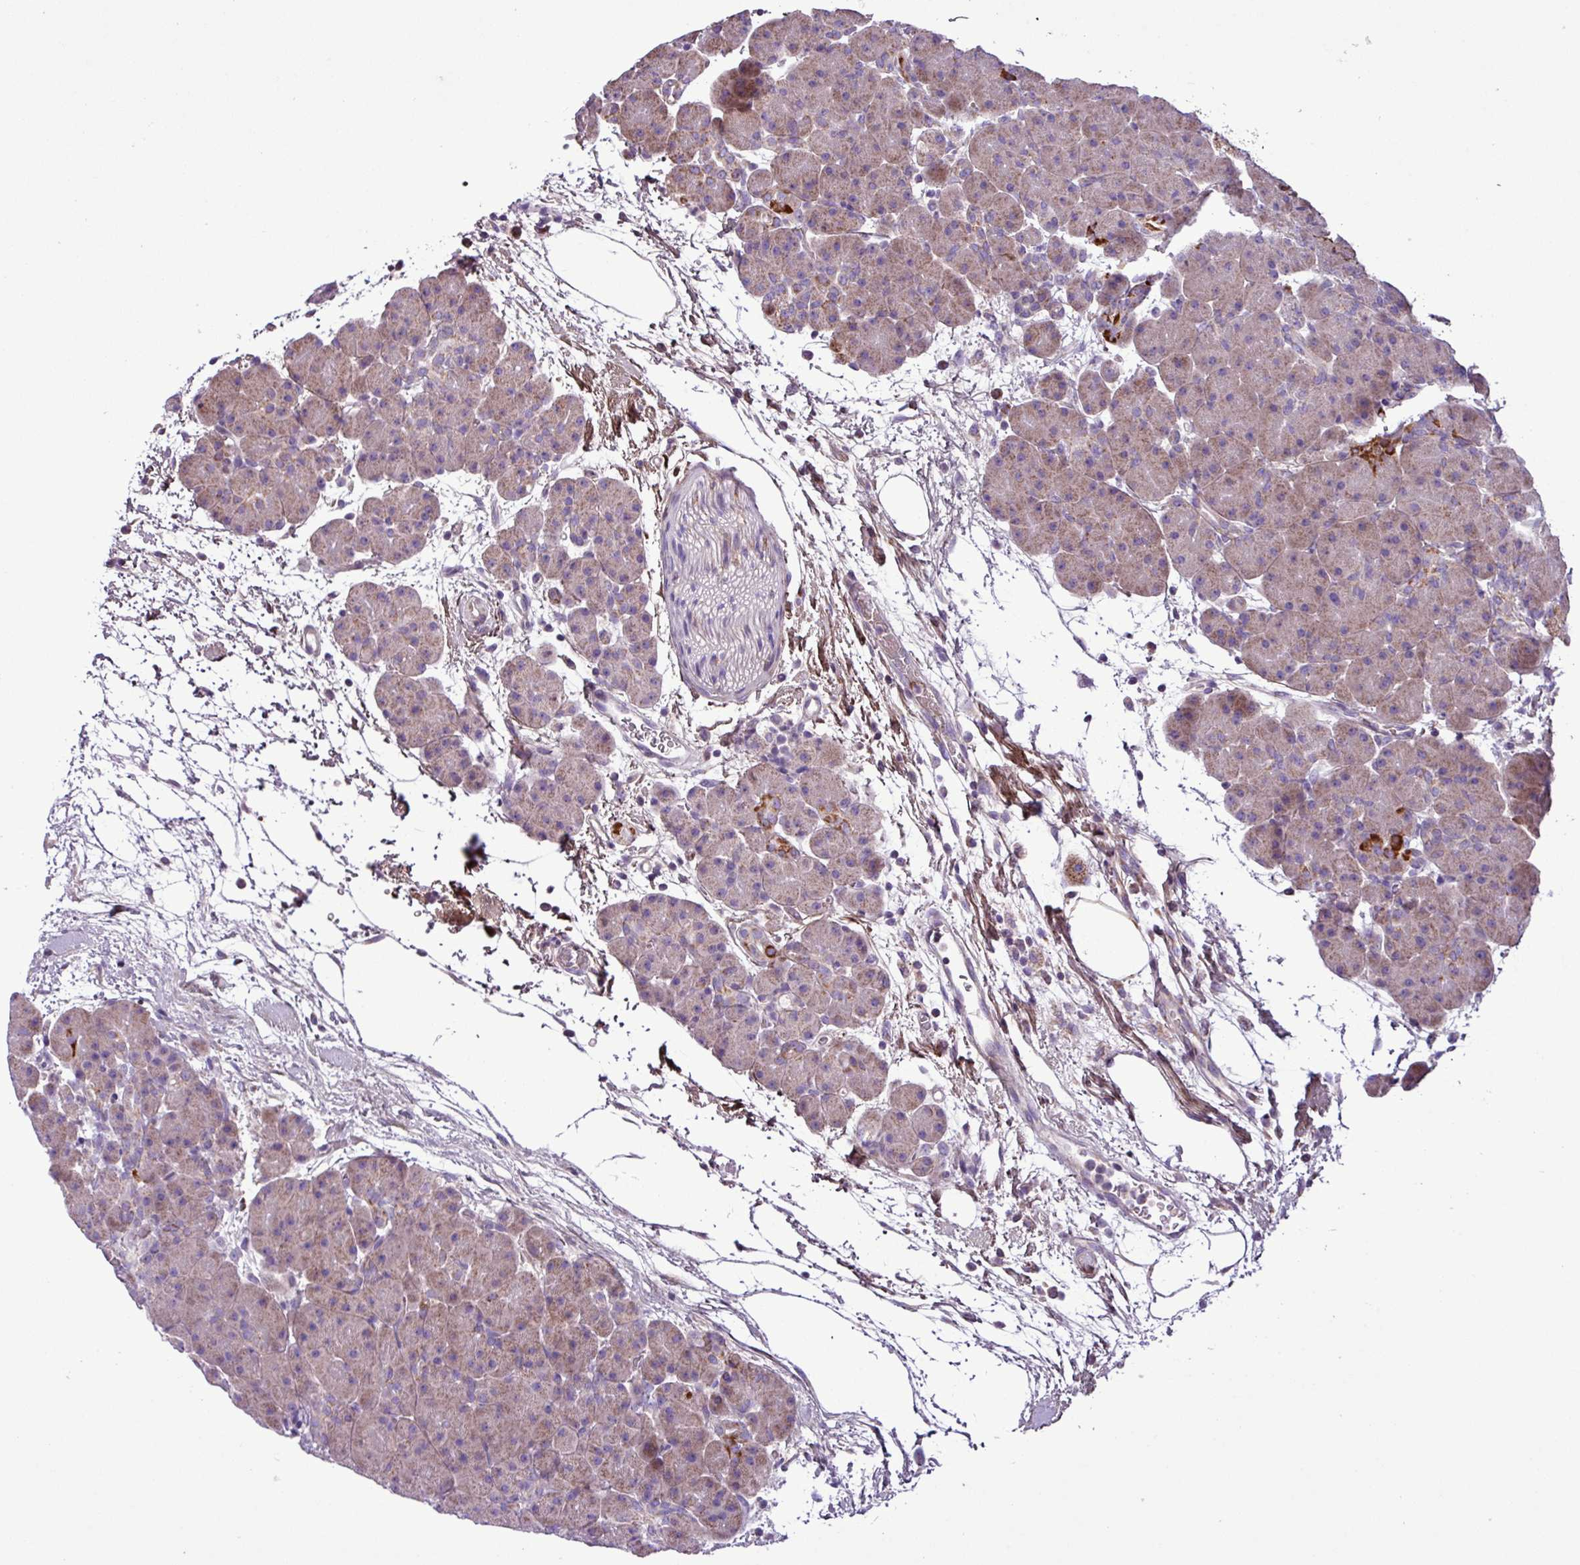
{"staining": {"intensity": "strong", "quantity": "<25%", "location": "cytoplasmic/membranous"}, "tissue": "pancreas", "cell_type": "Exocrine glandular cells", "image_type": "normal", "snomed": [{"axis": "morphology", "description": "Normal tissue, NOS"}, {"axis": "topography", "description": "Pancreas"}], "caption": "IHC staining of benign pancreas, which reveals medium levels of strong cytoplasmic/membranous expression in approximately <25% of exocrine glandular cells indicating strong cytoplasmic/membranous protein positivity. The staining was performed using DAB (brown) for protein detection and nuclei were counterstained in hematoxylin (blue).", "gene": "FAM183A", "patient": {"sex": "male", "age": 66}}